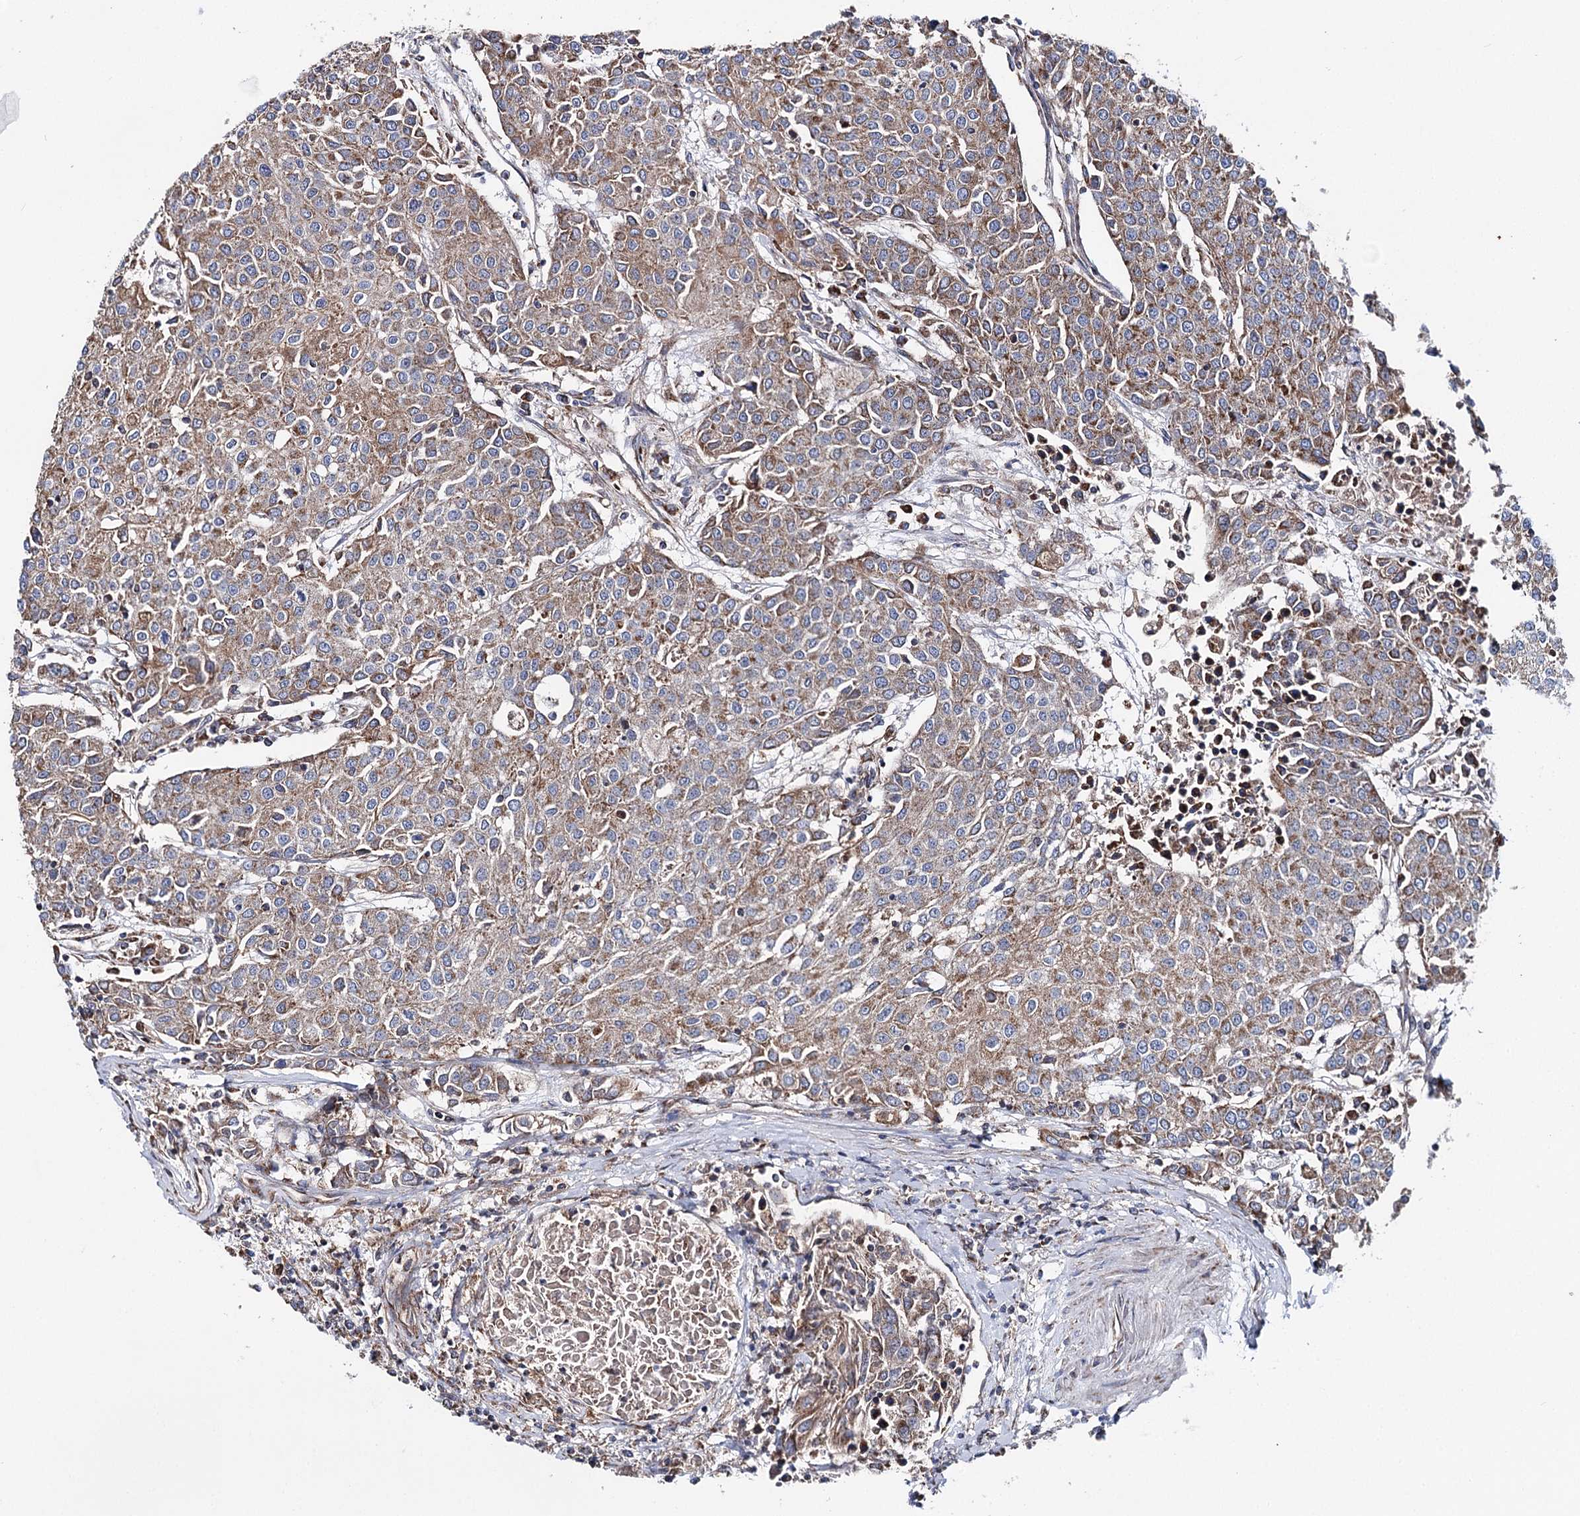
{"staining": {"intensity": "weak", "quantity": "25%-75%", "location": "cytoplasmic/membranous"}, "tissue": "urothelial cancer", "cell_type": "Tumor cells", "image_type": "cancer", "snomed": [{"axis": "morphology", "description": "Urothelial carcinoma, High grade"}, {"axis": "topography", "description": "Urinary bladder"}], "caption": "Protein analysis of urothelial cancer tissue reveals weak cytoplasmic/membranous expression in approximately 25%-75% of tumor cells.", "gene": "MSANTD2", "patient": {"sex": "female", "age": 85}}